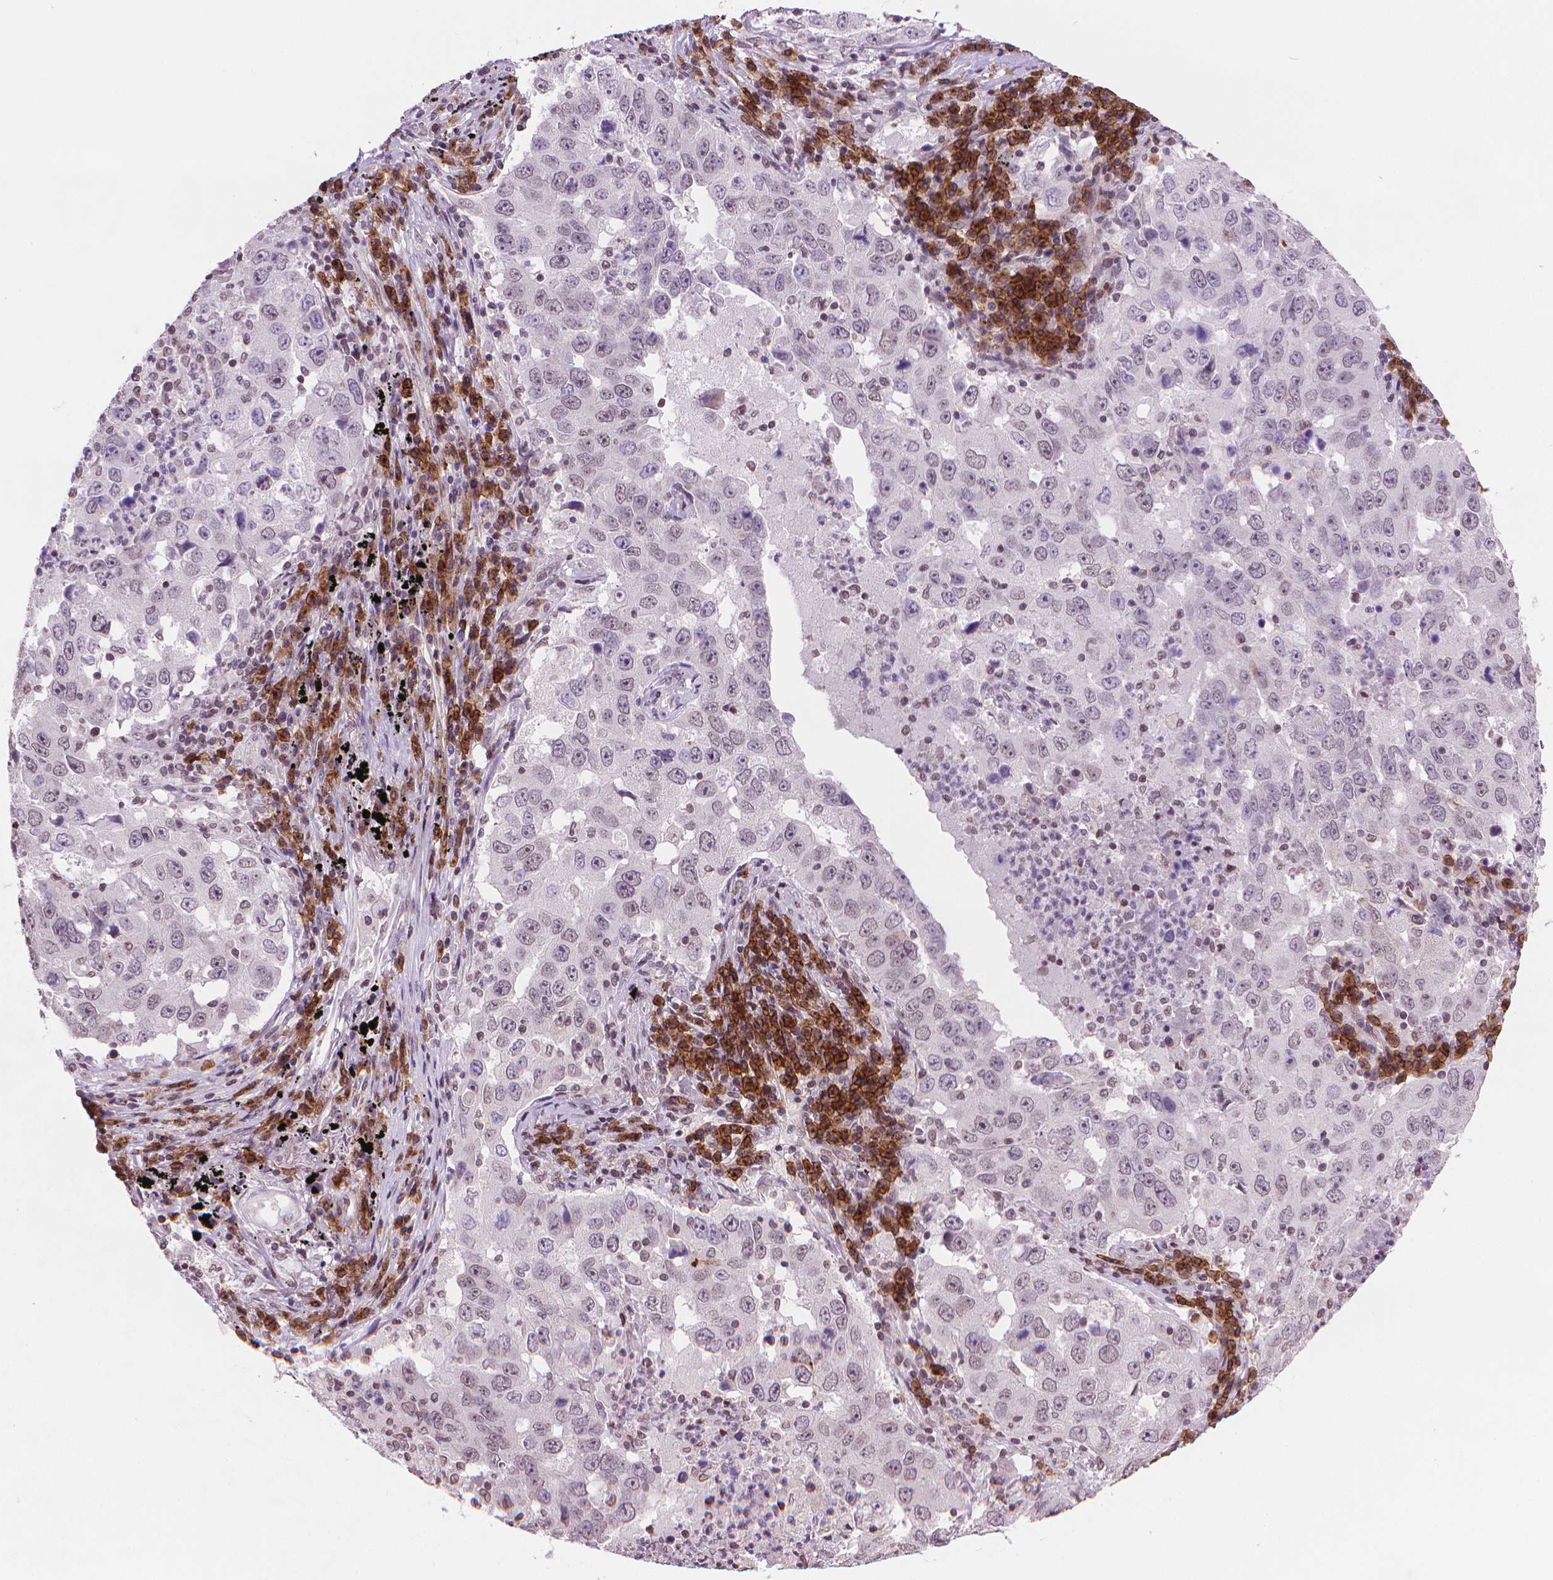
{"staining": {"intensity": "negative", "quantity": "none", "location": "none"}, "tissue": "lung cancer", "cell_type": "Tumor cells", "image_type": "cancer", "snomed": [{"axis": "morphology", "description": "Adenocarcinoma, NOS"}, {"axis": "topography", "description": "Lung"}], "caption": "This is an IHC photomicrograph of human adenocarcinoma (lung). There is no staining in tumor cells.", "gene": "TMEM184A", "patient": {"sex": "male", "age": 73}}